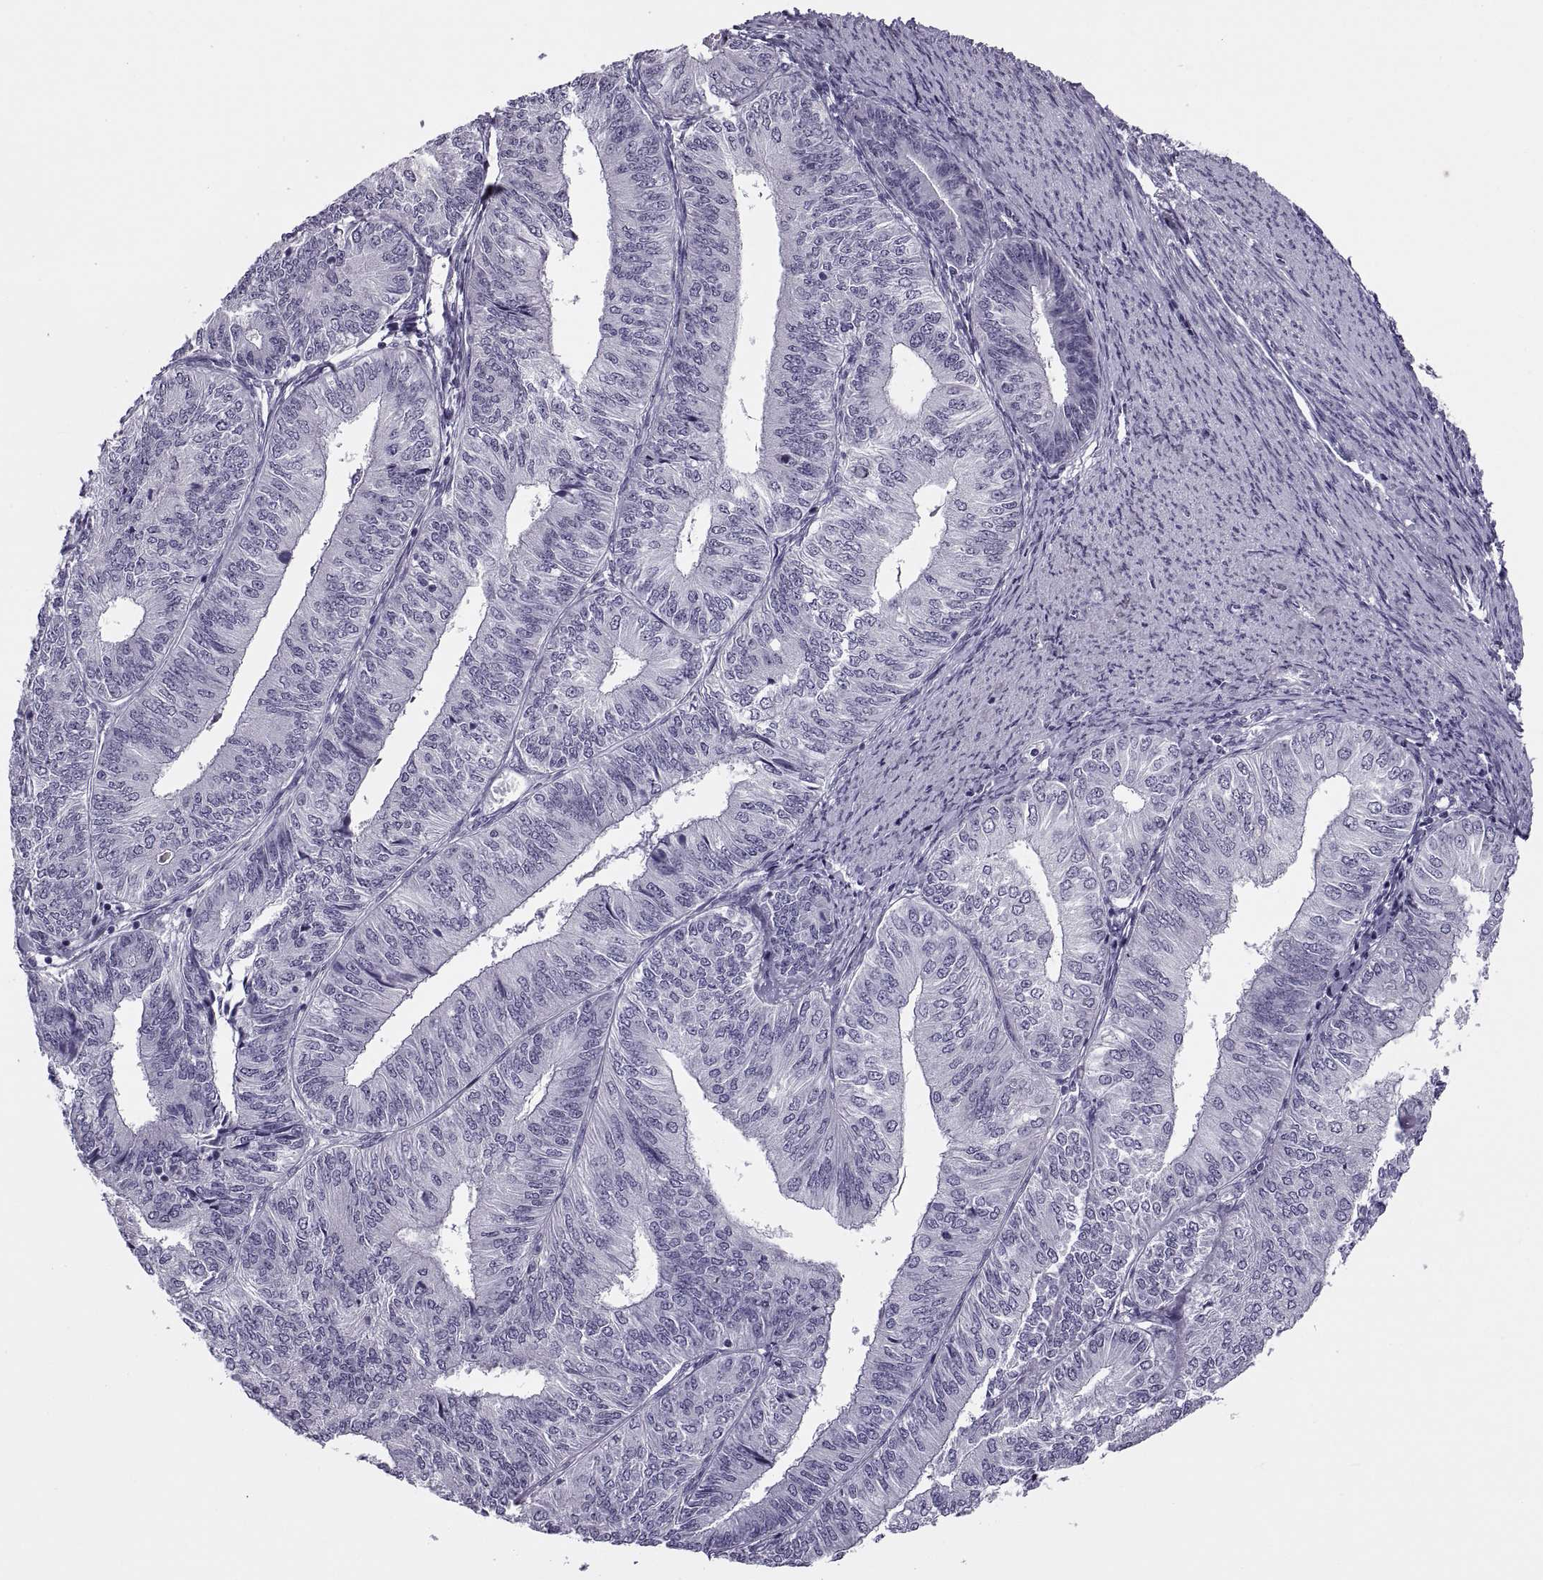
{"staining": {"intensity": "negative", "quantity": "none", "location": "none"}, "tissue": "endometrial cancer", "cell_type": "Tumor cells", "image_type": "cancer", "snomed": [{"axis": "morphology", "description": "Adenocarcinoma, NOS"}, {"axis": "topography", "description": "Endometrium"}], "caption": "The immunohistochemistry (IHC) micrograph has no significant positivity in tumor cells of endometrial adenocarcinoma tissue.", "gene": "TBC1D3G", "patient": {"sex": "female", "age": 58}}